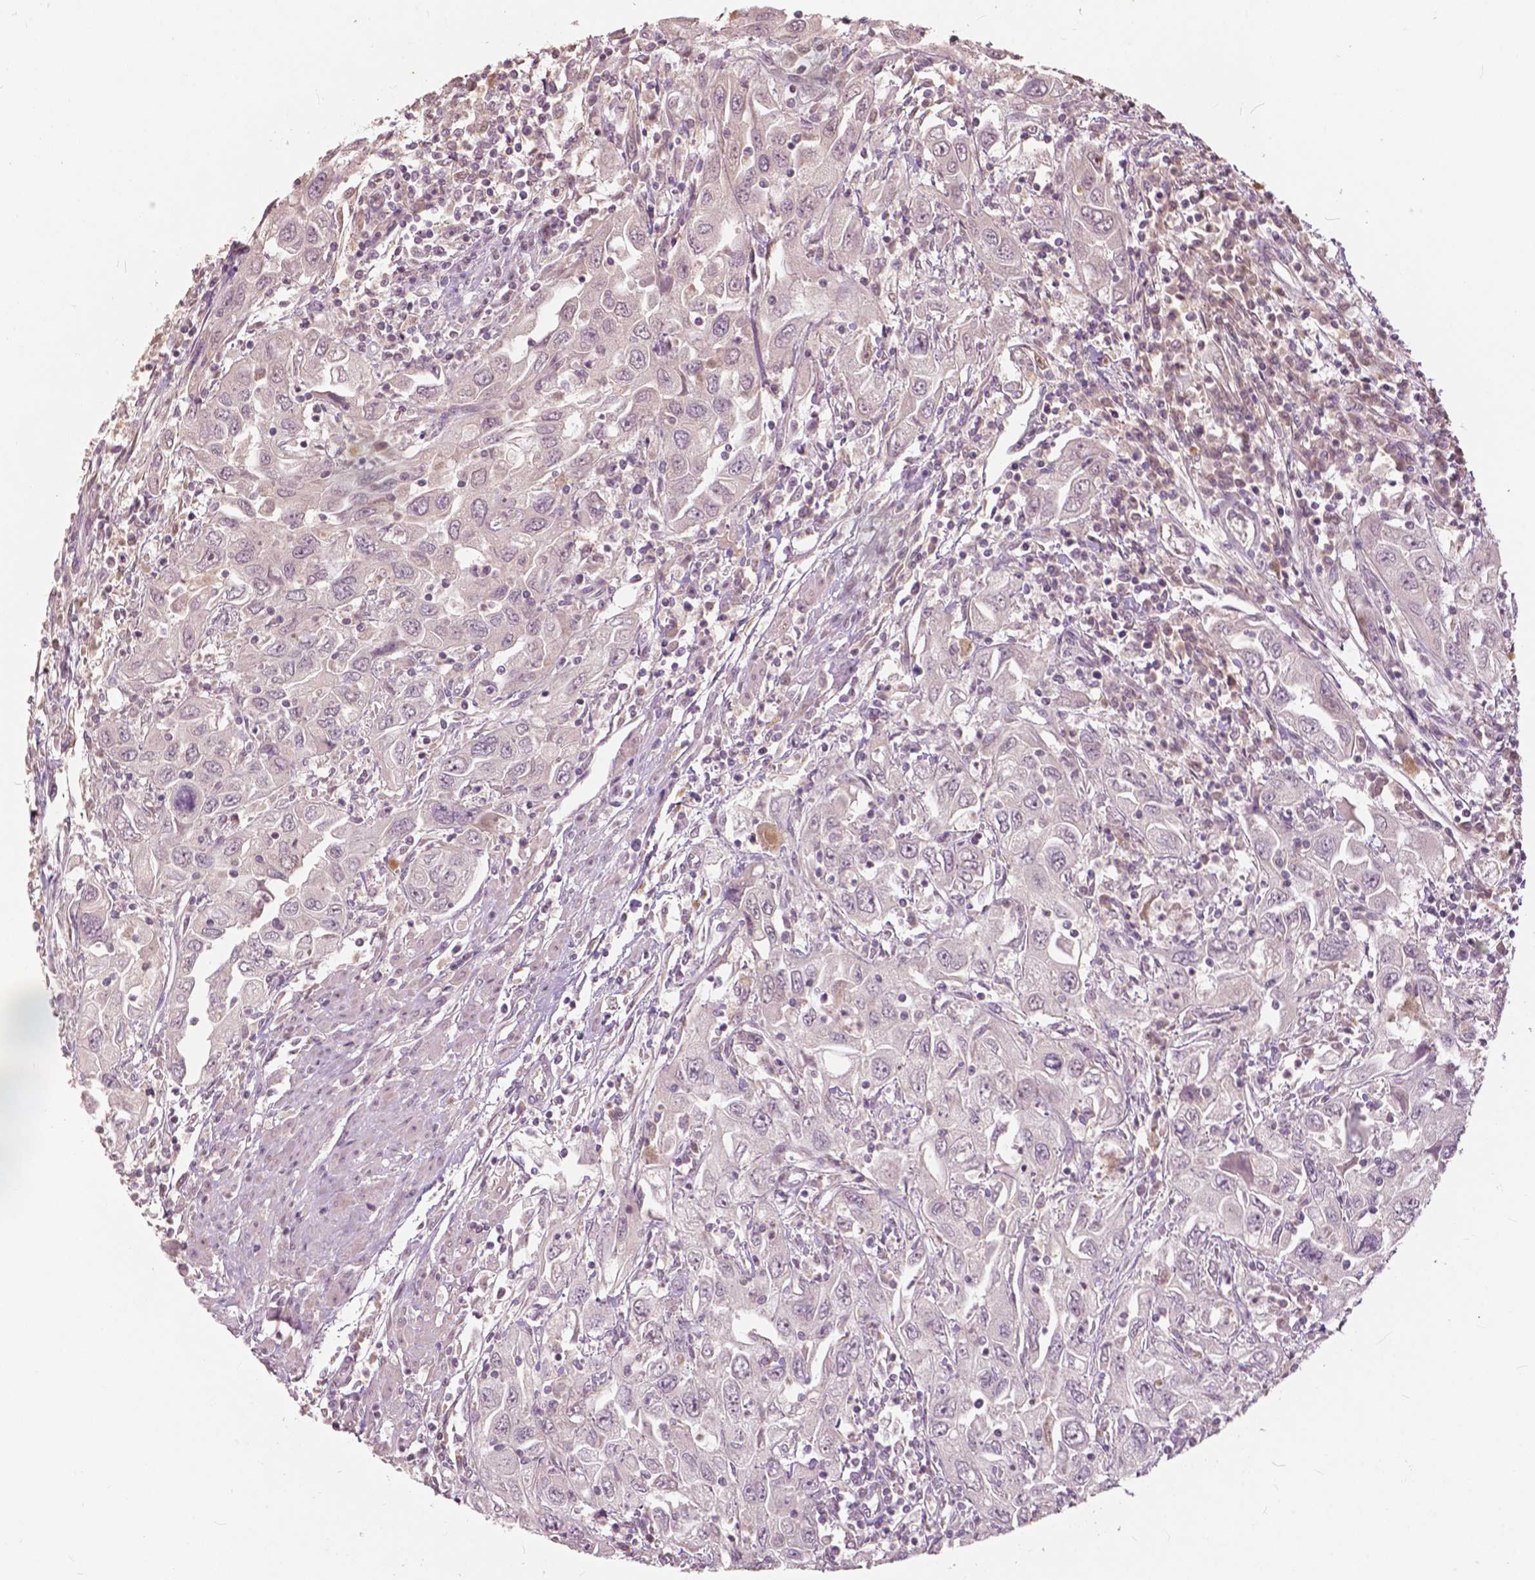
{"staining": {"intensity": "negative", "quantity": "none", "location": "none"}, "tissue": "urothelial cancer", "cell_type": "Tumor cells", "image_type": "cancer", "snomed": [{"axis": "morphology", "description": "Urothelial carcinoma, High grade"}, {"axis": "topography", "description": "Urinary bladder"}], "caption": "Urothelial cancer stained for a protein using immunohistochemistry (IHC) shows no expression tumor cells.", "gene": "ANGPTL4", "patient": {"sex": "male", "age": 76}}